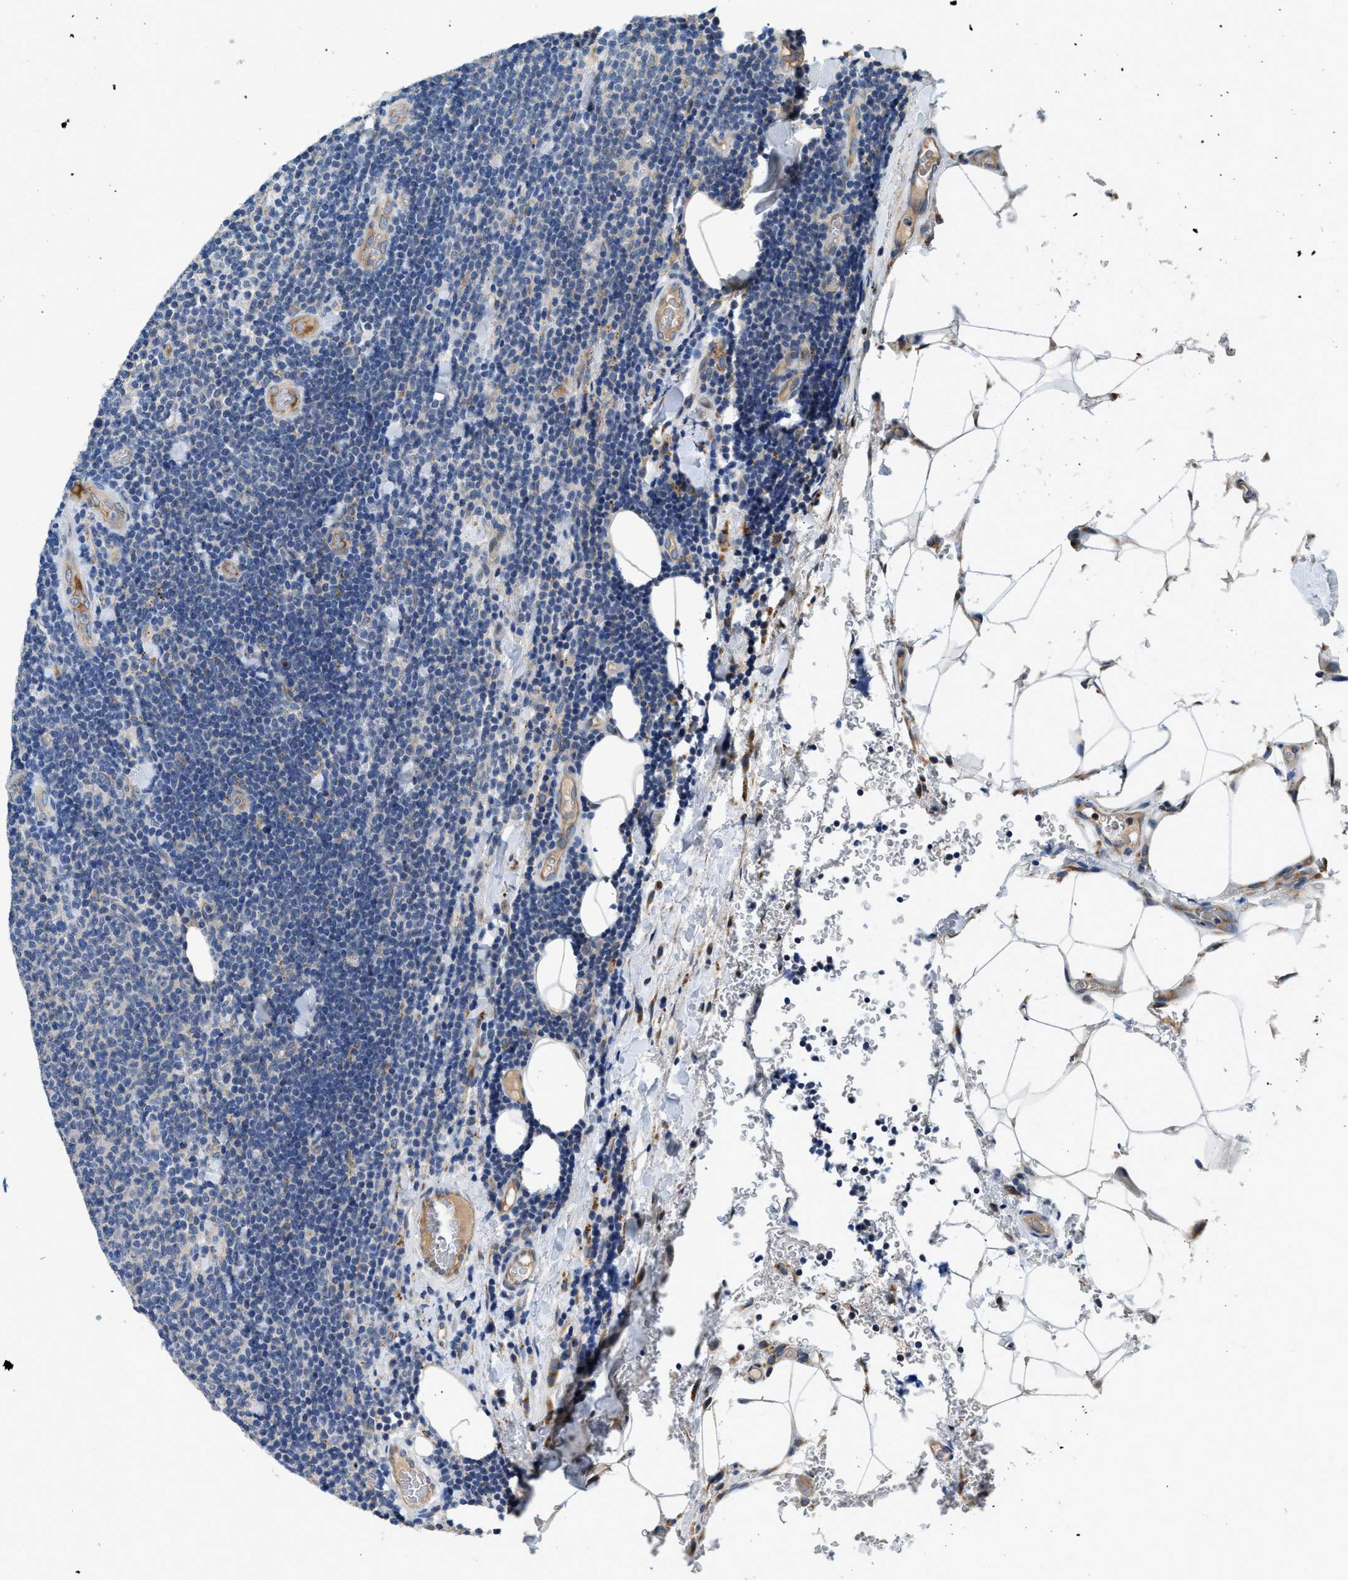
{"staining": {"intensity": "negative", "quantity": "none", "location": "none"}, "tissue": "lymphoma", "cell_type": "Tumor cells", "image_type": "cancer", "snomed": [{"axis": "morphology", "description": "Malignant lymphoma, non-Hodgkin's type, Low grade"}, {"axis": "topography", "description": "Lymph node"}], "caption": "Immunohistochemistry of human lymphoma displays no staining in tumor cells. (DAB IHC visualized using brightfield microscopy, high magnification).", "gene": "GGCX", "patient": {"sex": "male", "age": 66}}